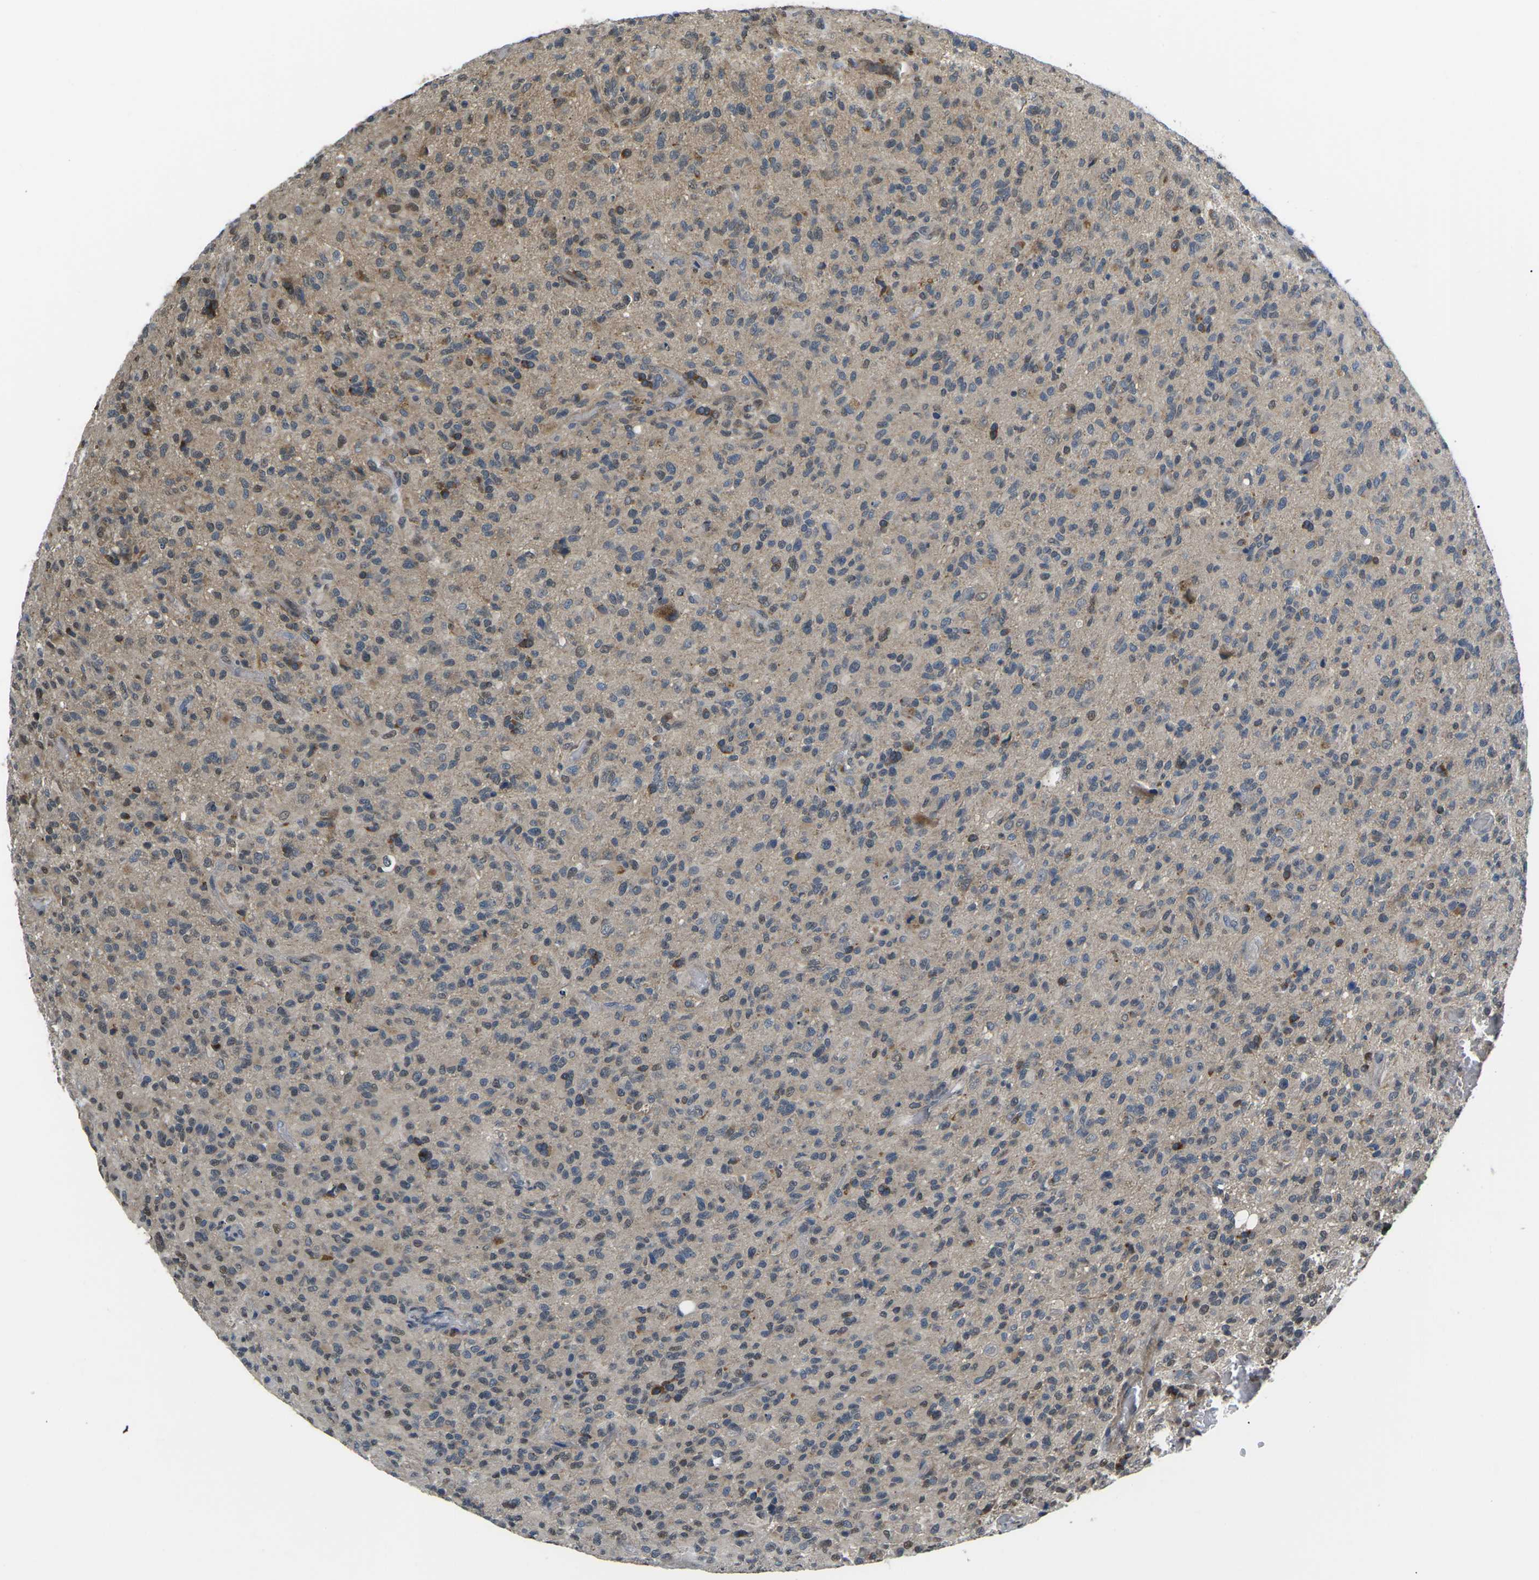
{"staining": {"intensity": "moderate", "quantity": "<25%", "location": "cytoplasmic/membranous,nuclear"}, "tissue": "glioma", "cell_type": "Tumor cells", "image_type": "cancer", "snomed": [{"axis": "morphology", "description": "Glioma, malignant, High grade"}, {"axis": "topography", "description": "Brain"}], "caption": "Approximately <25% of tumor cells in human glioma show moderate cytoplasmic/membranous and nuclear protein expression as visualized by brown immunohistochemical staining.", "gene": "ERBB4", "patient": {"sex": "male", "age": 71}}